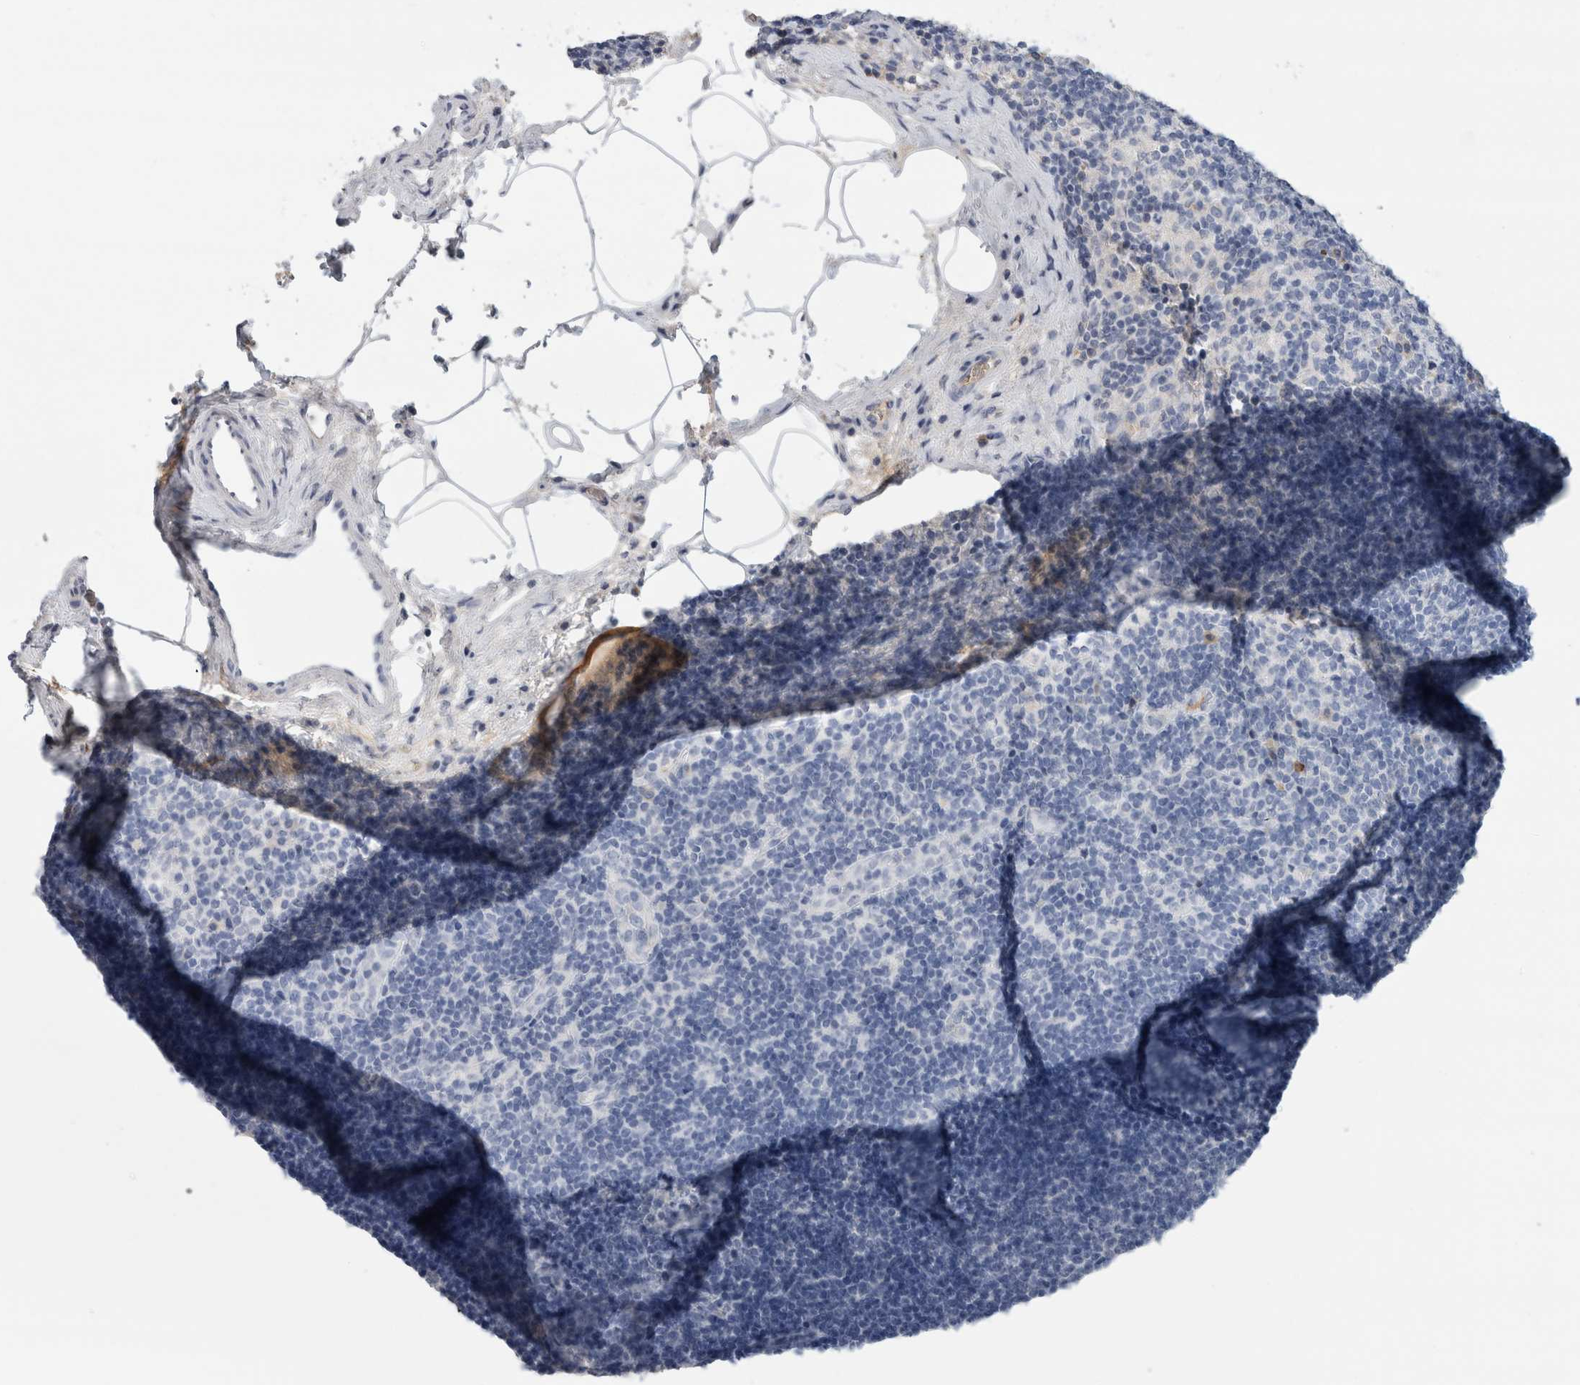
{"staining": {"intensity": "negative", "quantity": "none", "location": "none"}, "tissue": "lymph node", "cell_type": "Germinal center cells", "image_type": "normal", "snomed": [{"axis": "morphology", "description": "Normal tissue, NOS"}, {"axis": "topography", "description": "Lymph node"}], "caption": "The immunohistochemistry histopathology image has no significant positivity in germinal center cells of lymph node. (DAB IHC with hematoxylin counter stain).", "gene": "SCGB1A1", "patient": {"sex": "female", "age": 22}}